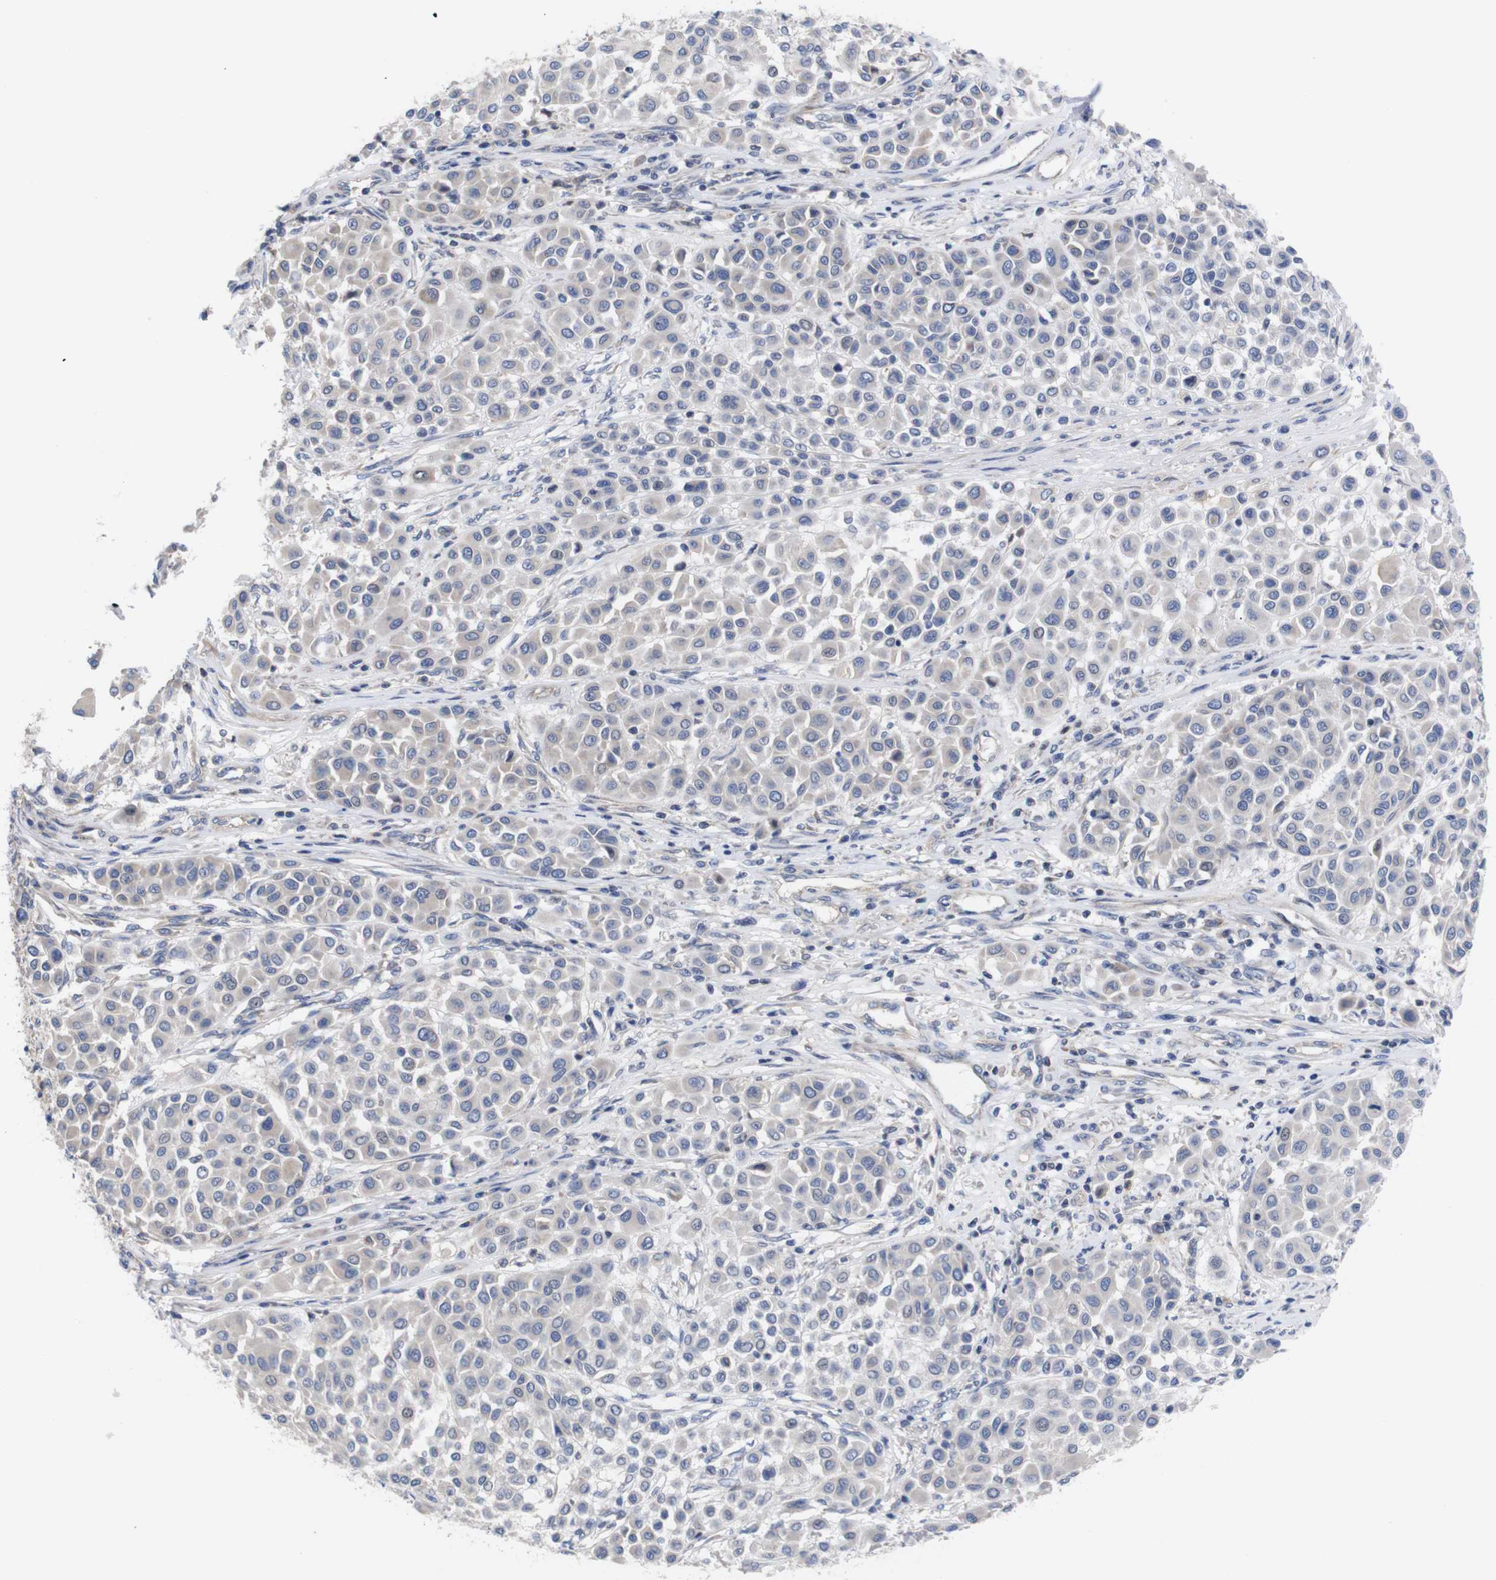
{"staining": {"intensity": "negative", "quantity": "none", "location": "none"}, "tissue": "melanoma", "cell_type": "Tumor cells", "image_type": "cancer", "snomed": [{"axis": "morphology", "description": "Malignant melanoma, Metastatic site"}, {"axis": "topography", "description": "Soft tissue"}], "caption": "Immunohistochemistry (IHC) image of human malignant melanoma (metastatic site) stained for a protein (brown), which exhibits no positivity in tumor cells.", "gene": "USH1C", "patient": {"sex": "male", "age": 41}}